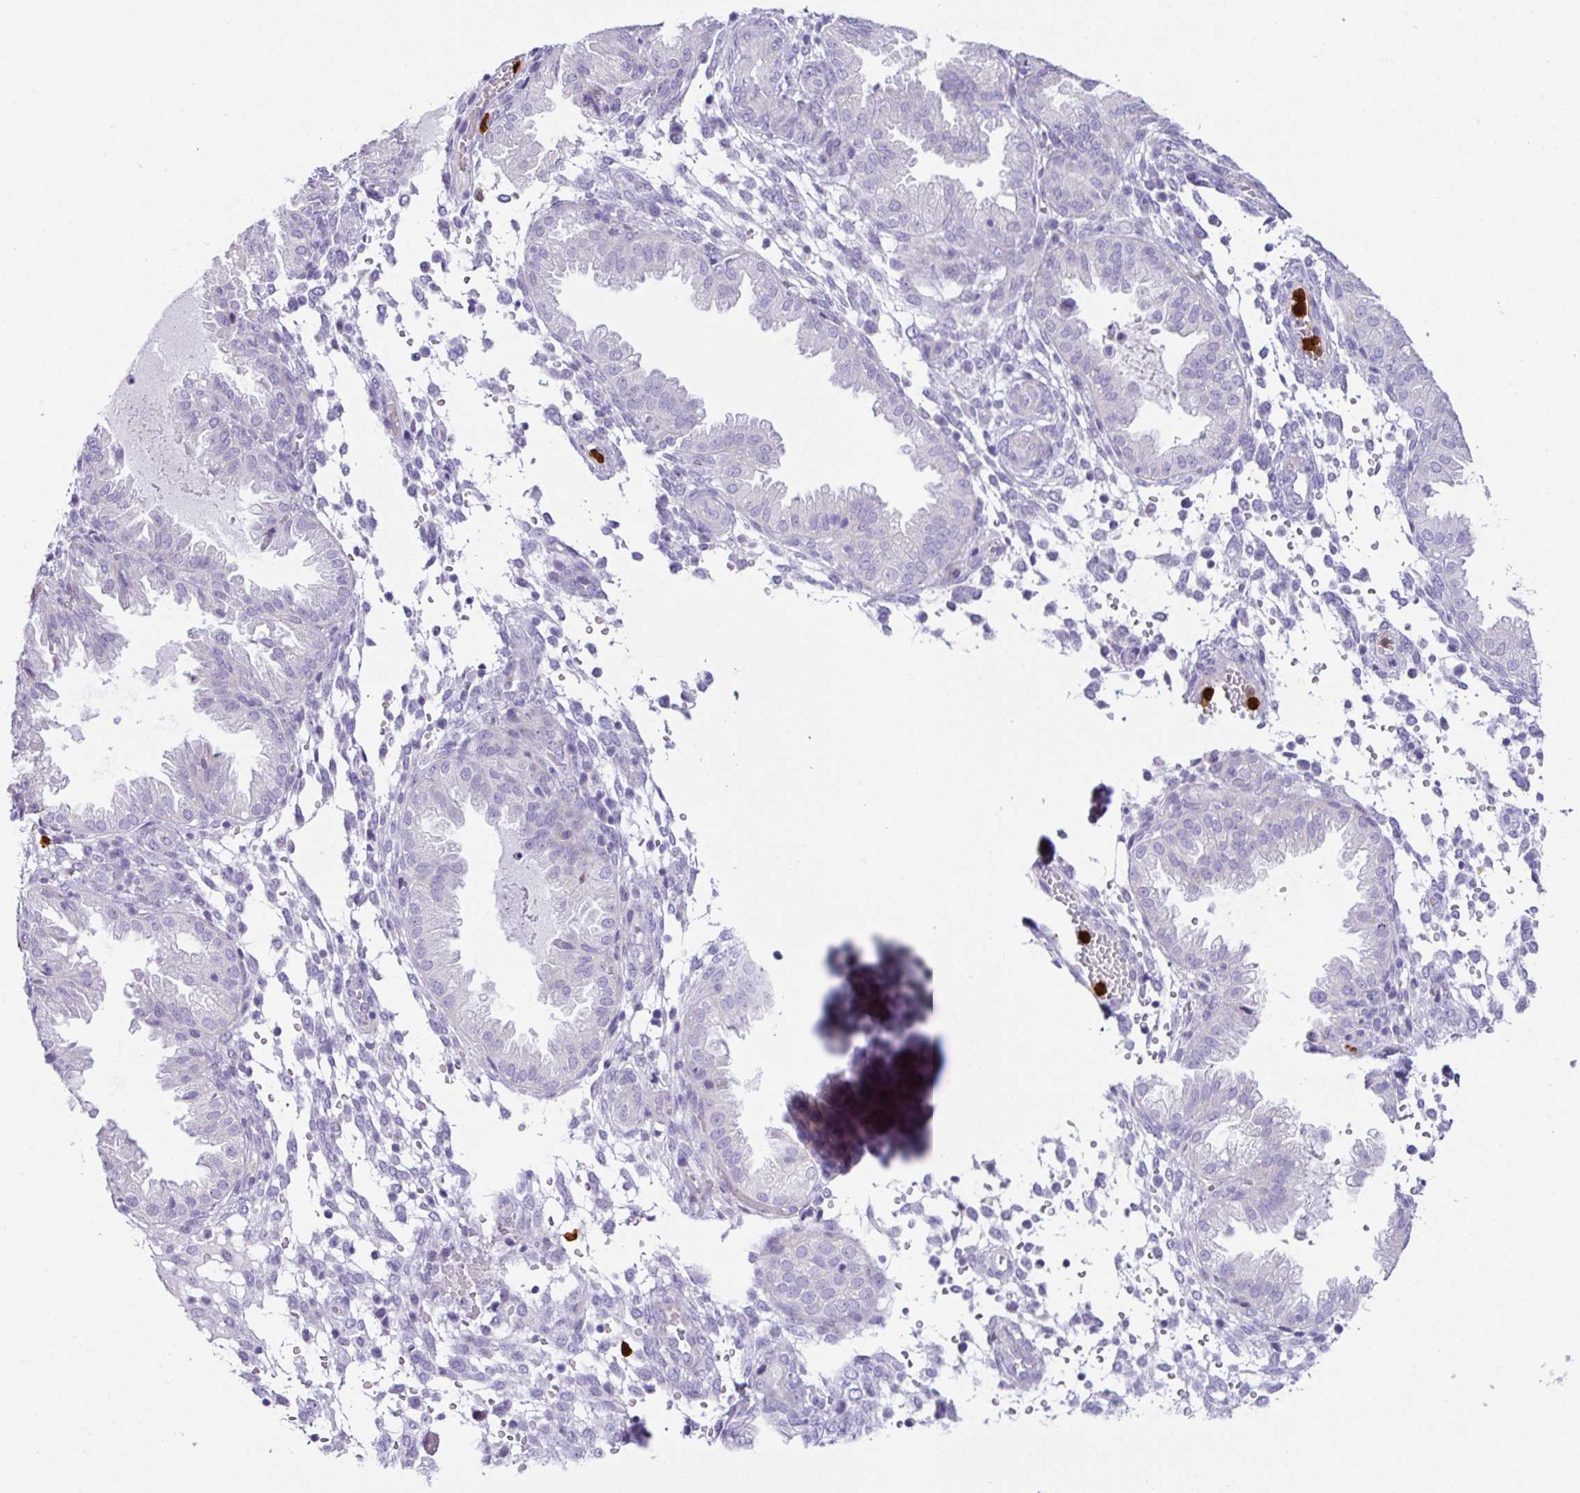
{"staining": {"intensity": "negative", "quantity": "none", "location": "none"}, "tissue": "endometrium", "cell_type": "Cells in endometrial stroma", "image_type": "normal", "snomed": [{"axis": "morphology", "description": "Normal tissue, NOS"}, {"axis": "topography", "description": "Endometrium"}], "caption": "There is no significant staining in cells in endometrial stroma of endometrium. (DAB immunohistochemistry visualized using brightfield microscopy, high magnification).", "gene": "SH2D3C", "patient": {"sex": "female", "age": 33}}